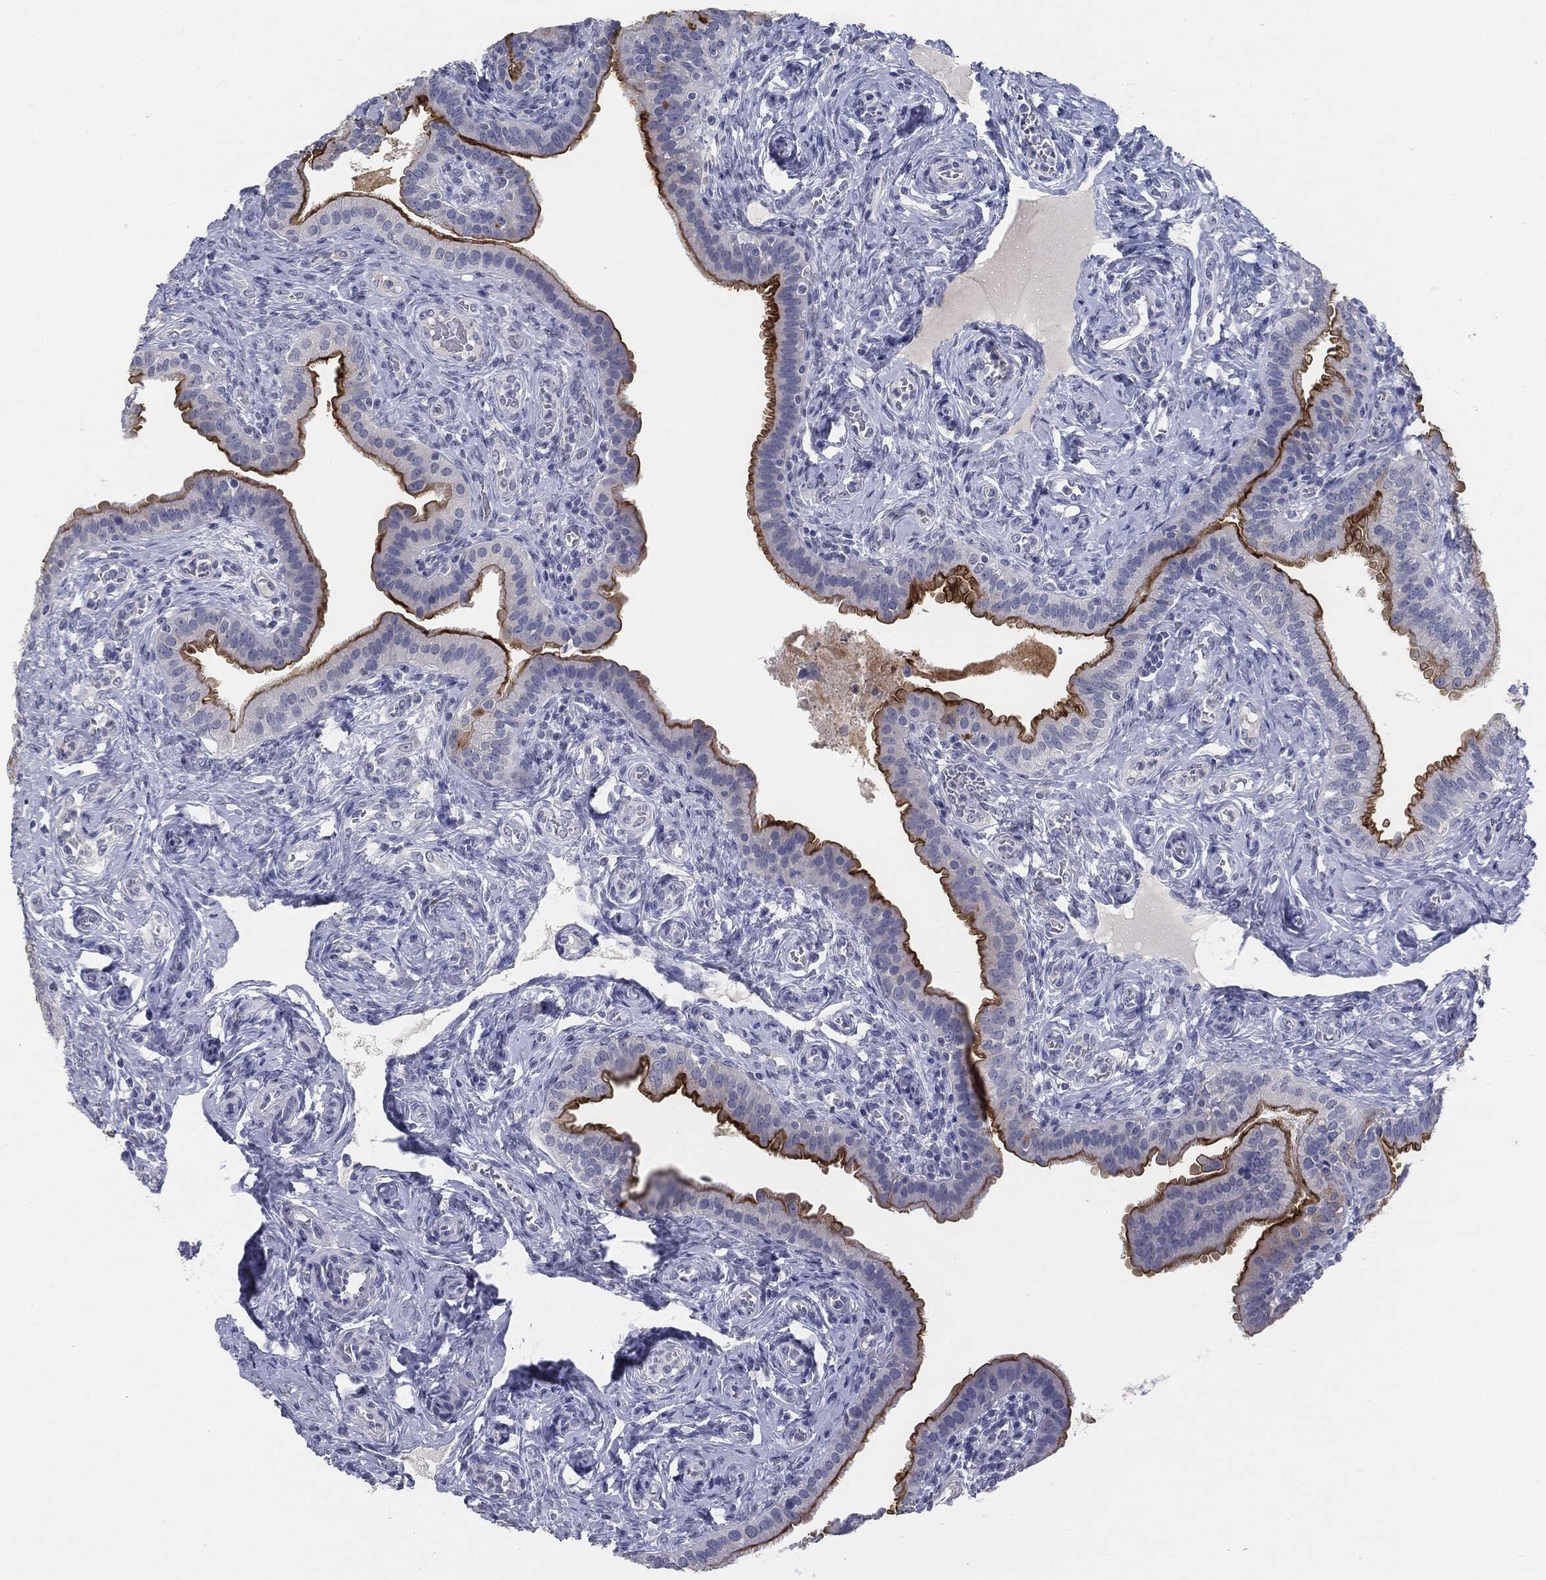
{"staining": {"intensity": "strong", "quantity": "25%-75%", "location": "cytoplasmic/membranous"}, "tissue": "fallopian tube", "cell_type": "Glandular cells", "image_type": "normal", "snomed": [{"axis": "morphology", "description": "Normal tissue, NOS"}, {"axis": "topography", "description": "Fallopian tube"}], "caption": "Unremarkable fallopian tube shows strong cytoplasmic/membranous positivity in about 25%-75% of glandular cells, visualized by immunohistochemistry.", "gene": "MUC1", "patient": {"sex": "female", "age": 41}}